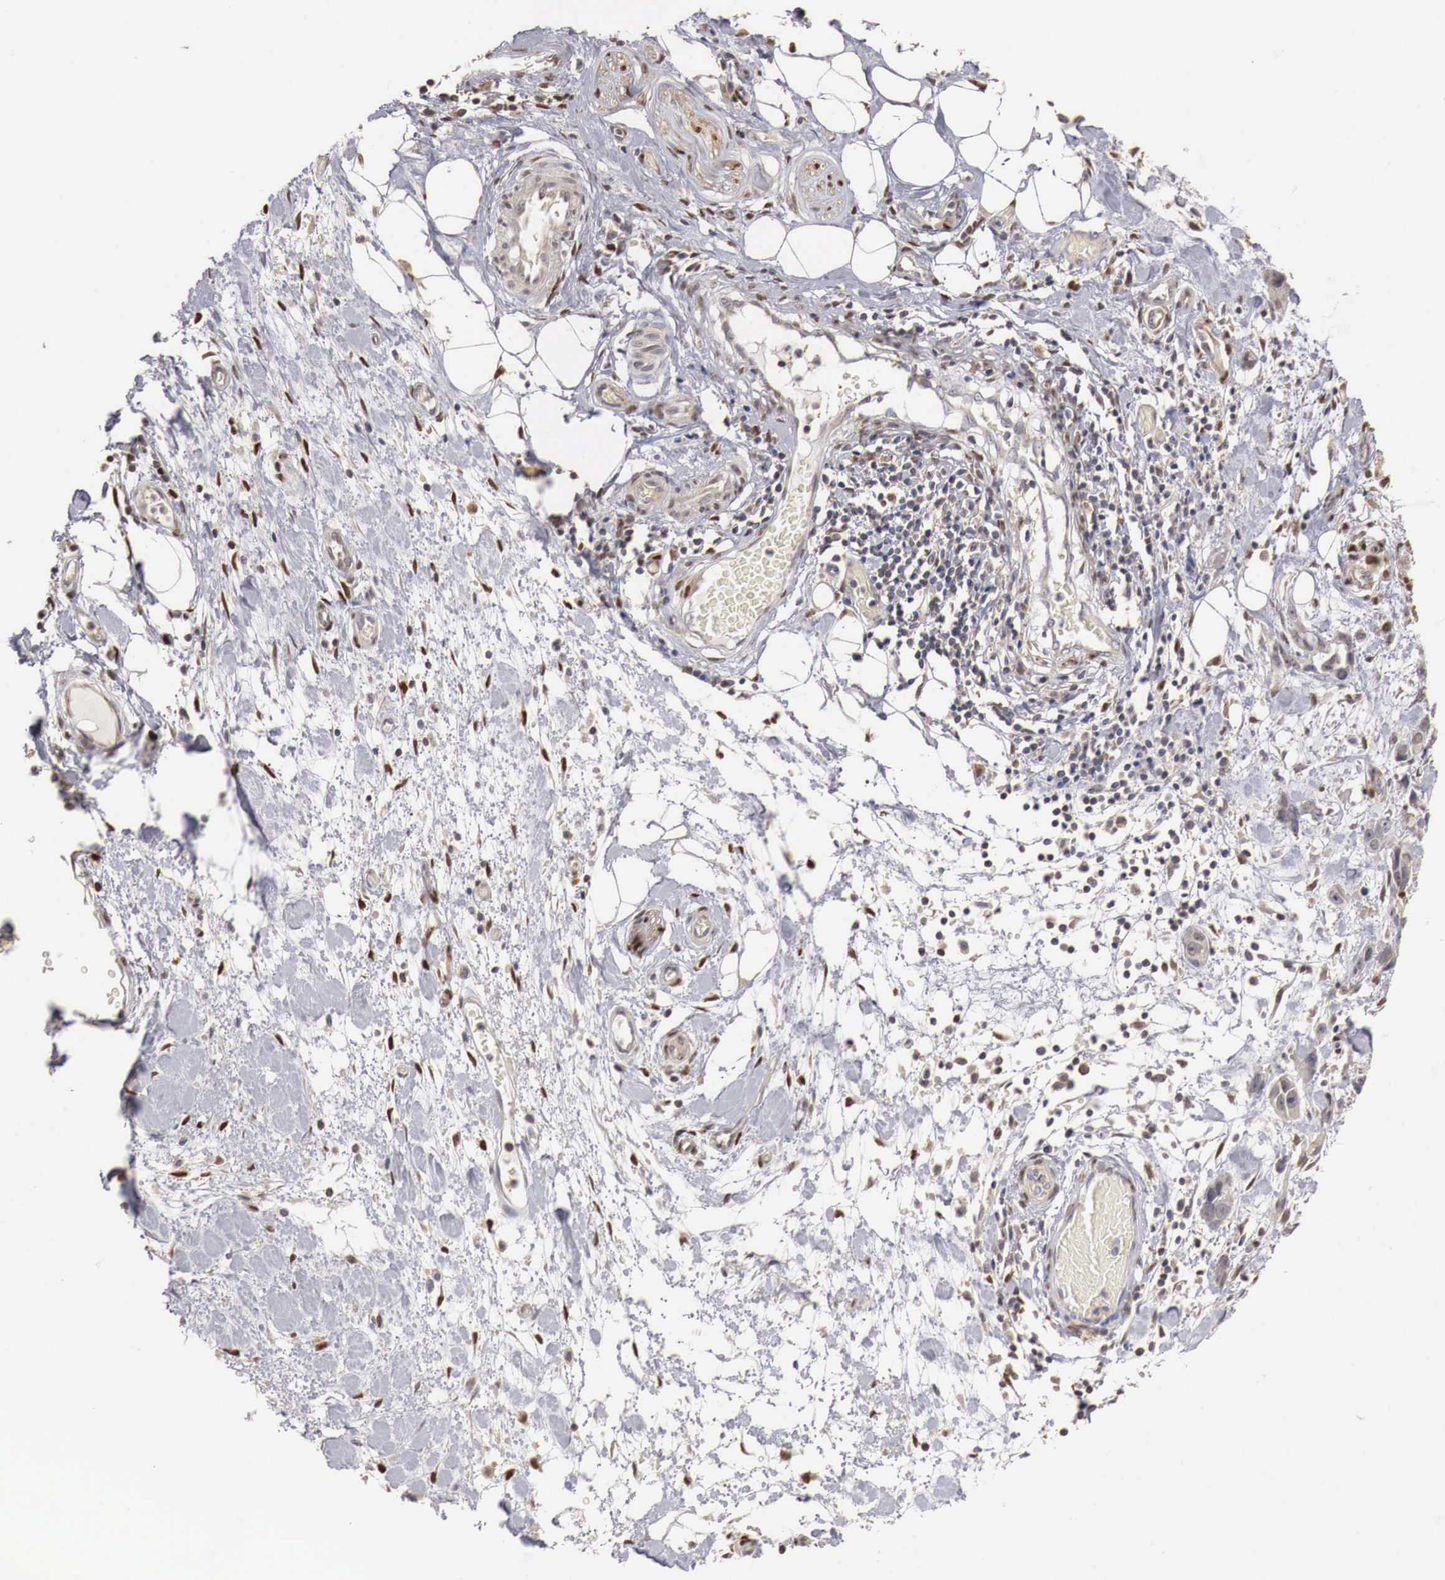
{"staining": {"intensity": "weak", "quantity": "25%-75%", "location": "cytoplasmic/membranous"}, "tissue": "stomach cancer", "cell_type": "Tumor cells", "image_type": "cancer", "snomed": [{"axis": "morphology", "description": "Adenocarcinoma, NOS"}, {"axis": "topography", "description": "Stomach, upper"}], "caption": "Immunohistochemistry (DAB (3,3'-diaminobenzidine)) staining of adenocarcinoma (stomach) reveals weak cytoplasmic/membranous protein staining in about 25%-75% of tumor cells. (Stains: DAB (3,3'-diaminobenzidine) in brown, nuclei in blue, Microscopy: brightfield microscopy at high magnification).", "gene": "KHDRBS2", "patient": {"sex": "male", "age": 47}}